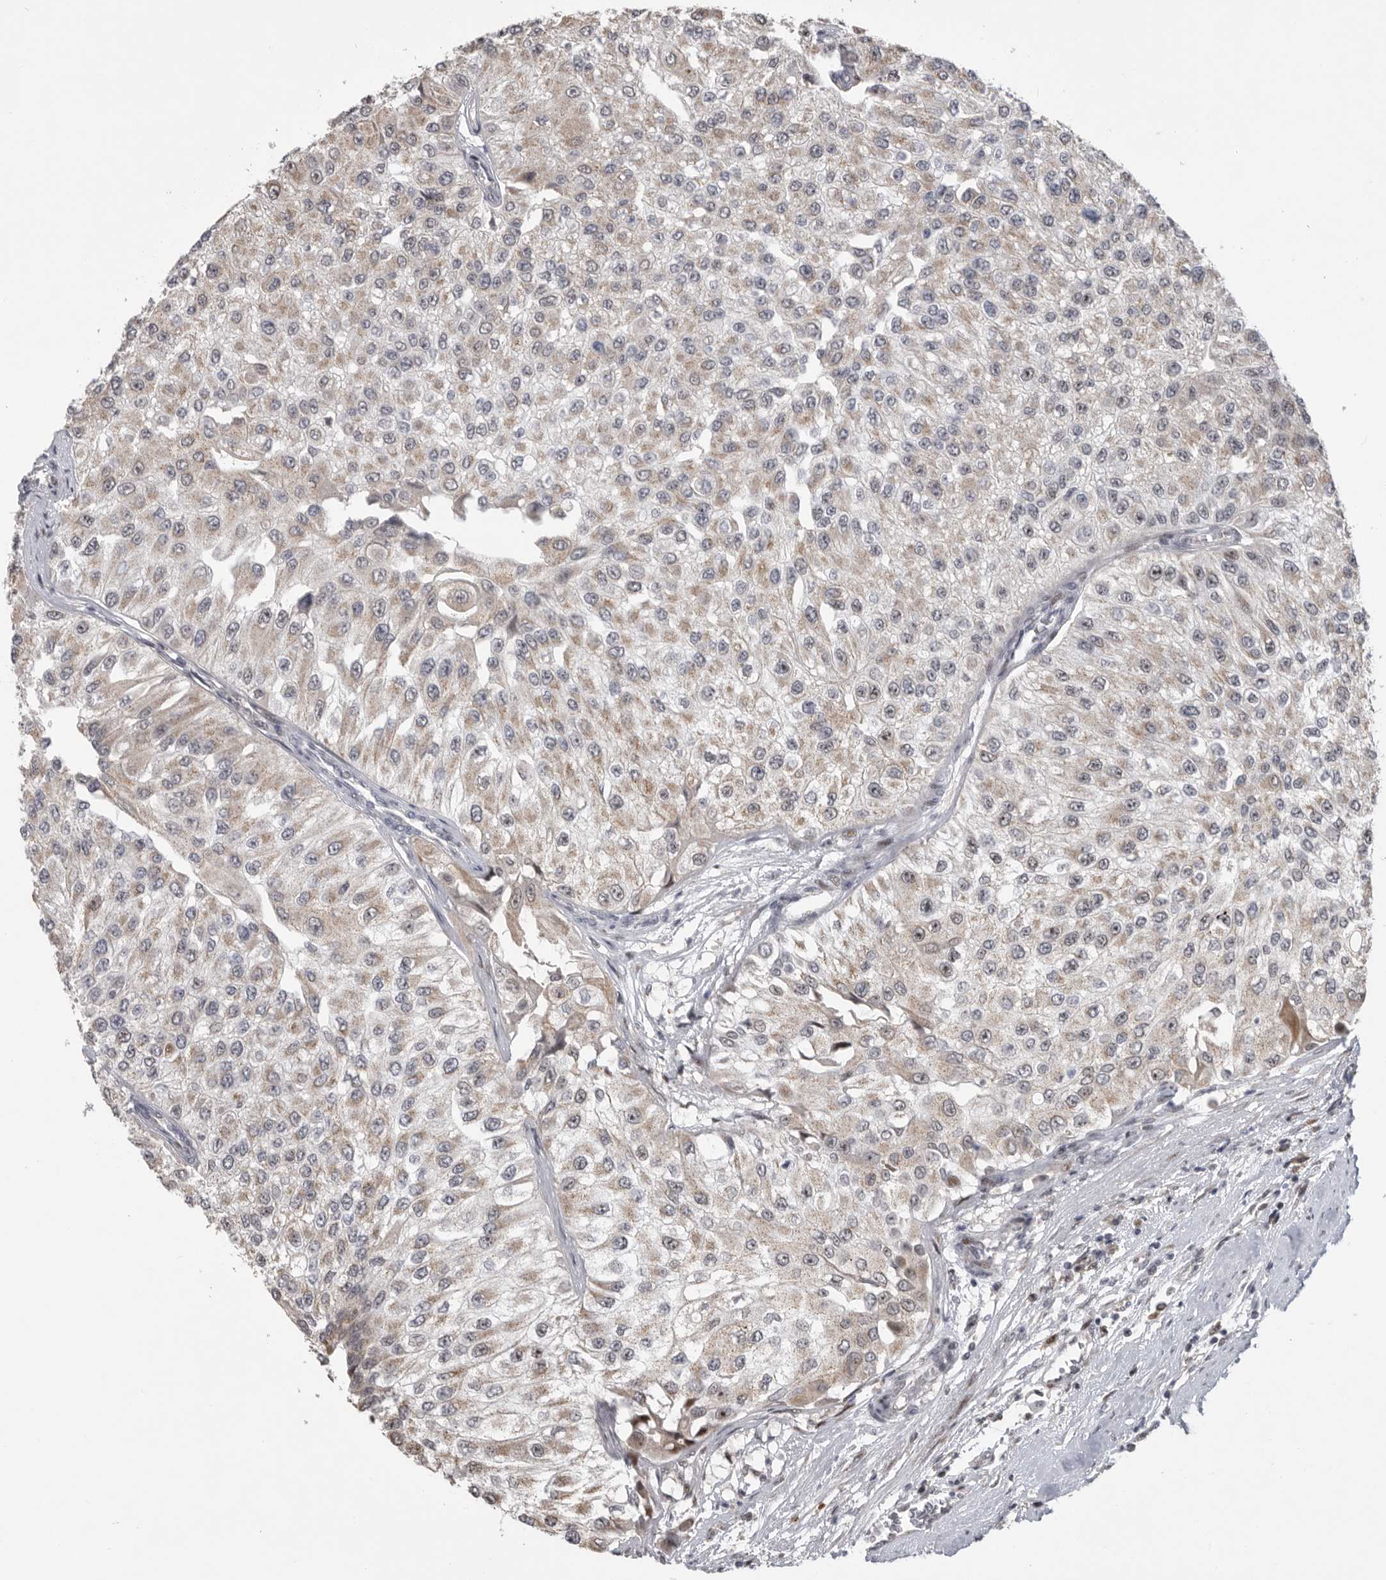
{"staining": {"intensity": "weak", "quantity": ">75%", "location": "cytoplasmic/membranous"}, "tissue": "urothelial cancer", "cell_type": "Tumor cells", "image_type": "cancer", "snomed": [{"axis": "morphology", "description": "Urothelial carcinoma, High grade"}, {"axis": "topography", "description": "Kidney"}, {"axis": "topography", "description": "Urinary bladder"}], "caption": "Urothelial cancer tissue exhibits weak cytoplasmic/membranous staining in about >75% of tumor cells Using DAB (brown) and hematoxylin (blue) stains, captured at high magnification using brightfield microscopy.", "gene": "PCMTD1", "patient": {"sex": "male", "age": 77}}